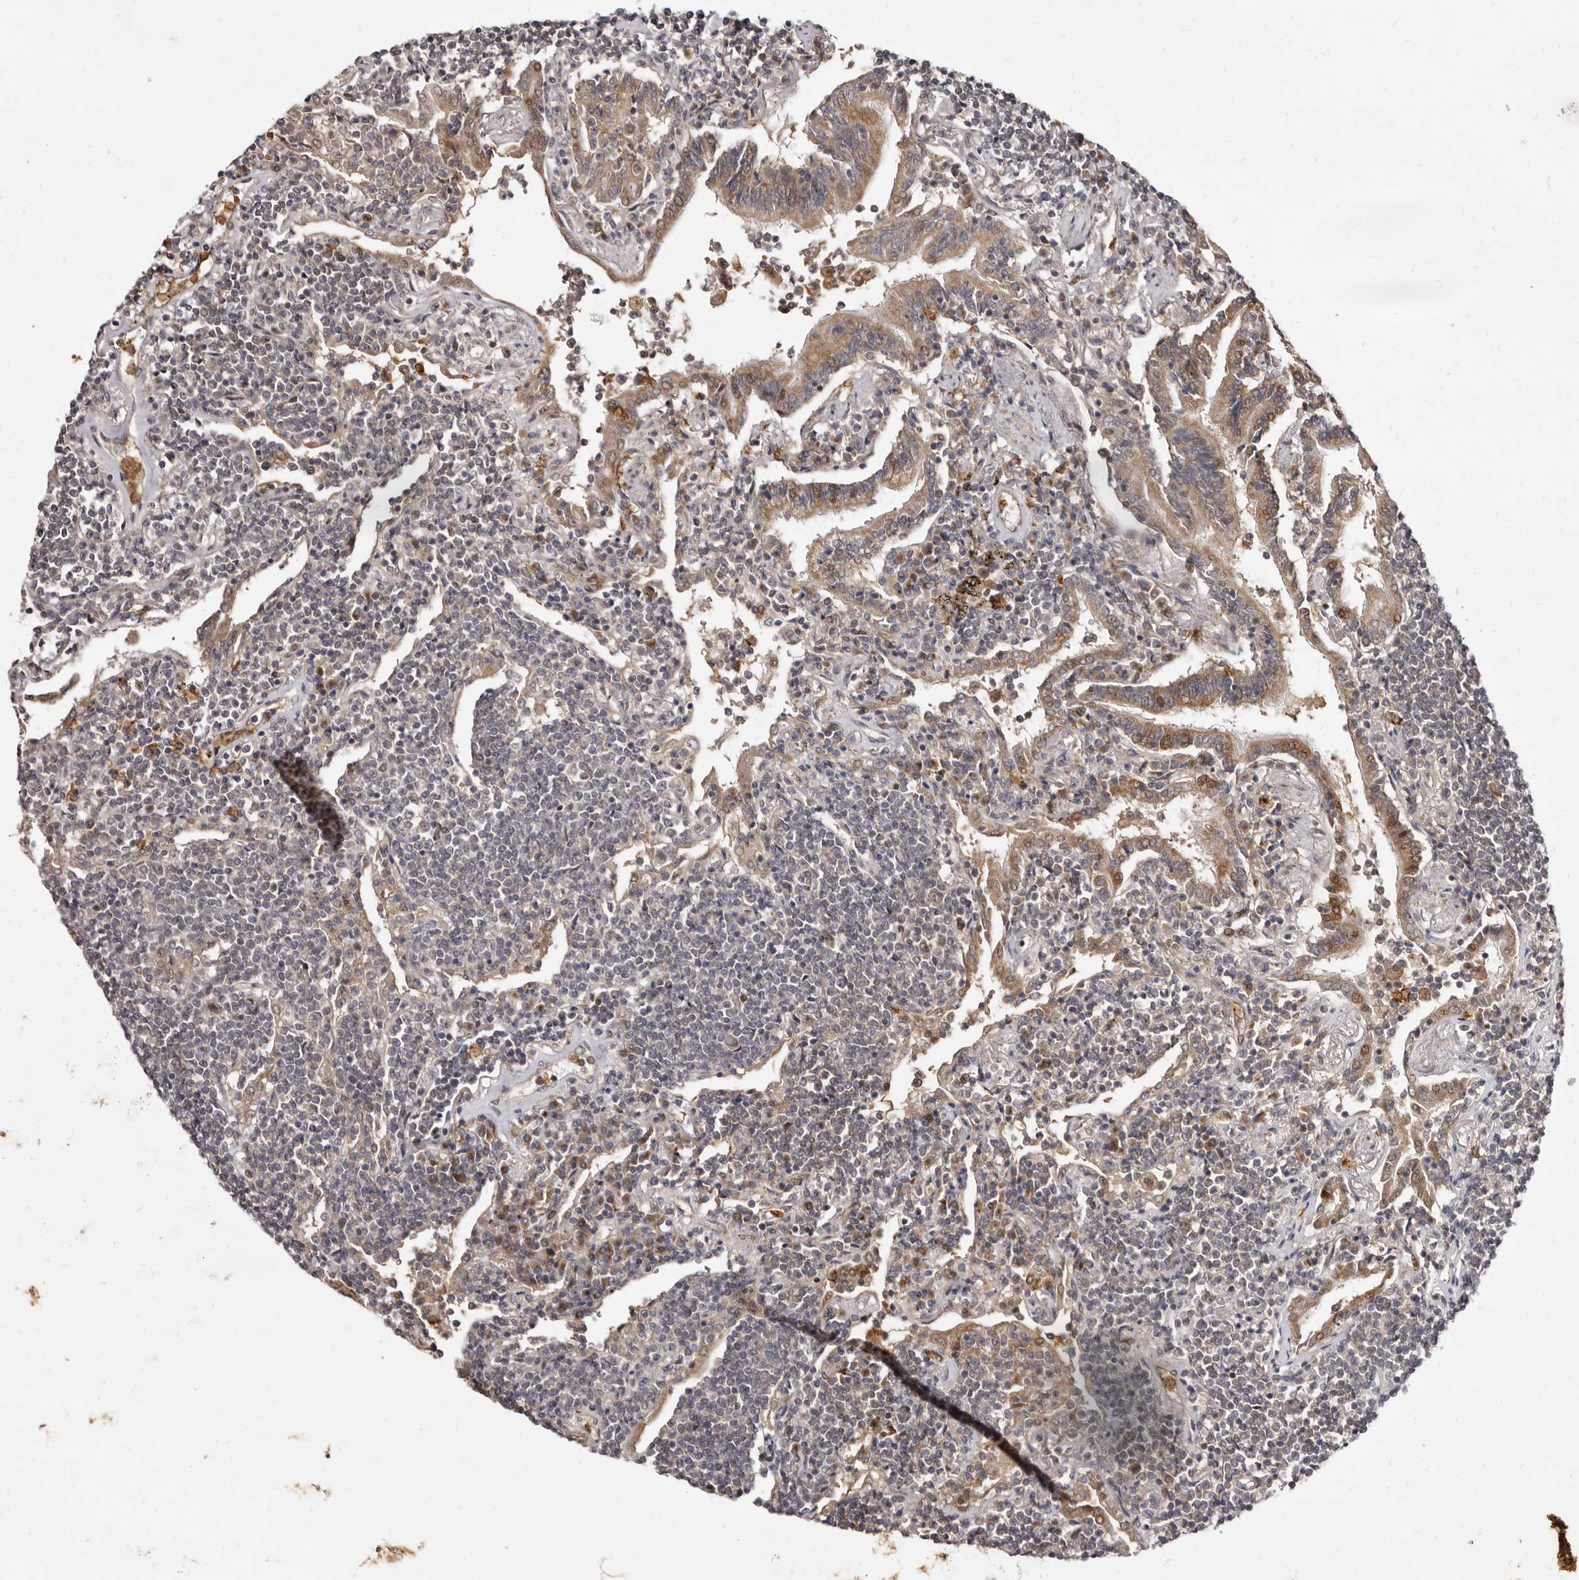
{"staining": {"intensity": "negative", "quantity": "none", "location": "none"}, "tissue": "lymphoma", "cell_type": "Tumor cells", "image_type": "cancer", "snomed": [{"axis": "morphology", "description": "Malignant lymphoma, non-Hodgkin's type, Low grade"}, {"axis": "topography", "description": "Lung"}], "caption": "This is a micrograph of immunohistochemistry (IHC) staining of malignant lymphoma, non-Hodgkin's type (low-grade), which shows no expression in tumor cells.", "gene": "ZNF326", "patient": {"sex": "female", "age": 71}}